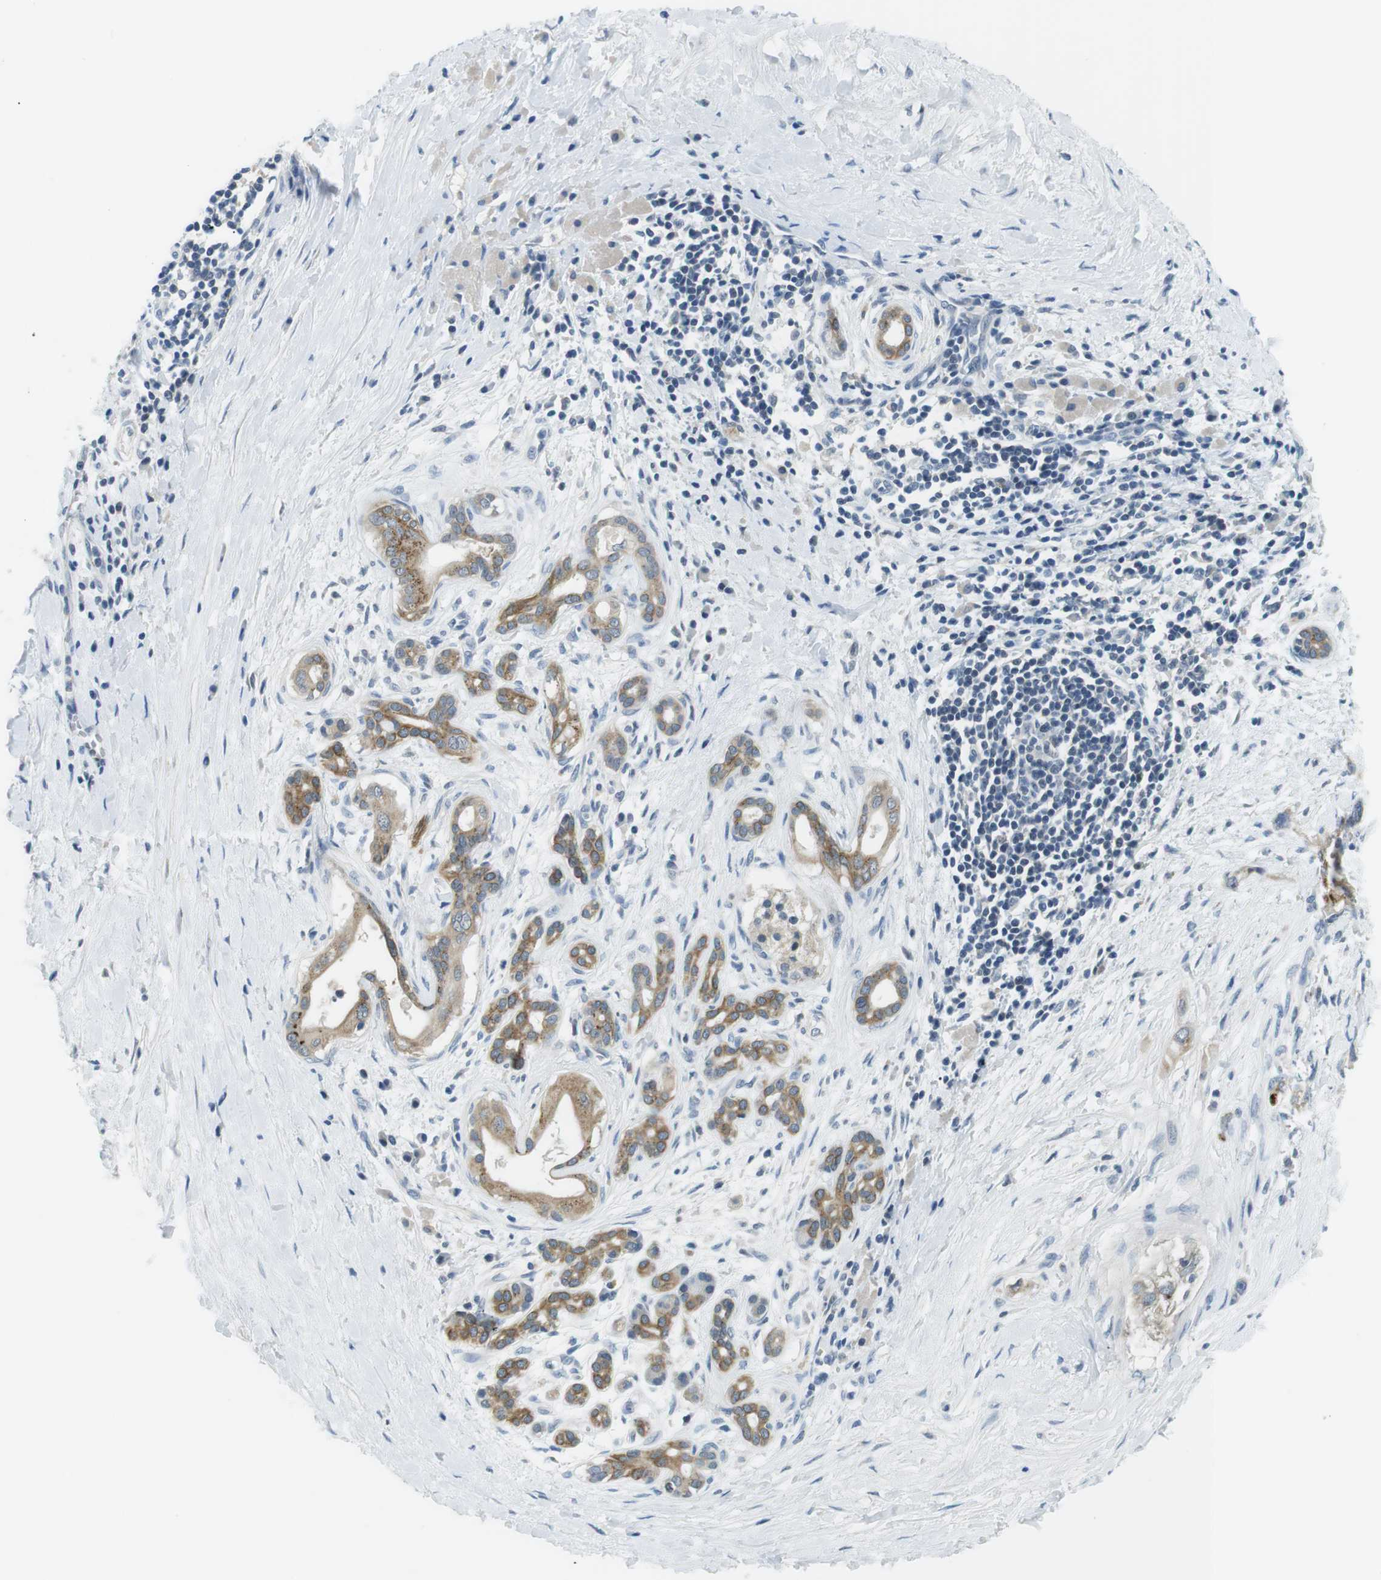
{"staining": {"intensity": "moderate", "quantity": ">75%", "location": "cytoplasmic/membranous"}, "tissue": "pancreatic cancer", "cell_type": "Tumor cells", "image_type": "cancer", "snomed": [{"axis": "morphology", "description": "Adenocarcinoma, NOS"}, {"axis": "topography", "description": "Pancreas"}], "caption": "Moderate cytoplasmic/membranous protein expression is present in about >75% of tumor cells in pancreatic cancer.", "gene": "WSCD1", "patient": {"sex": "male", "age": 55}}